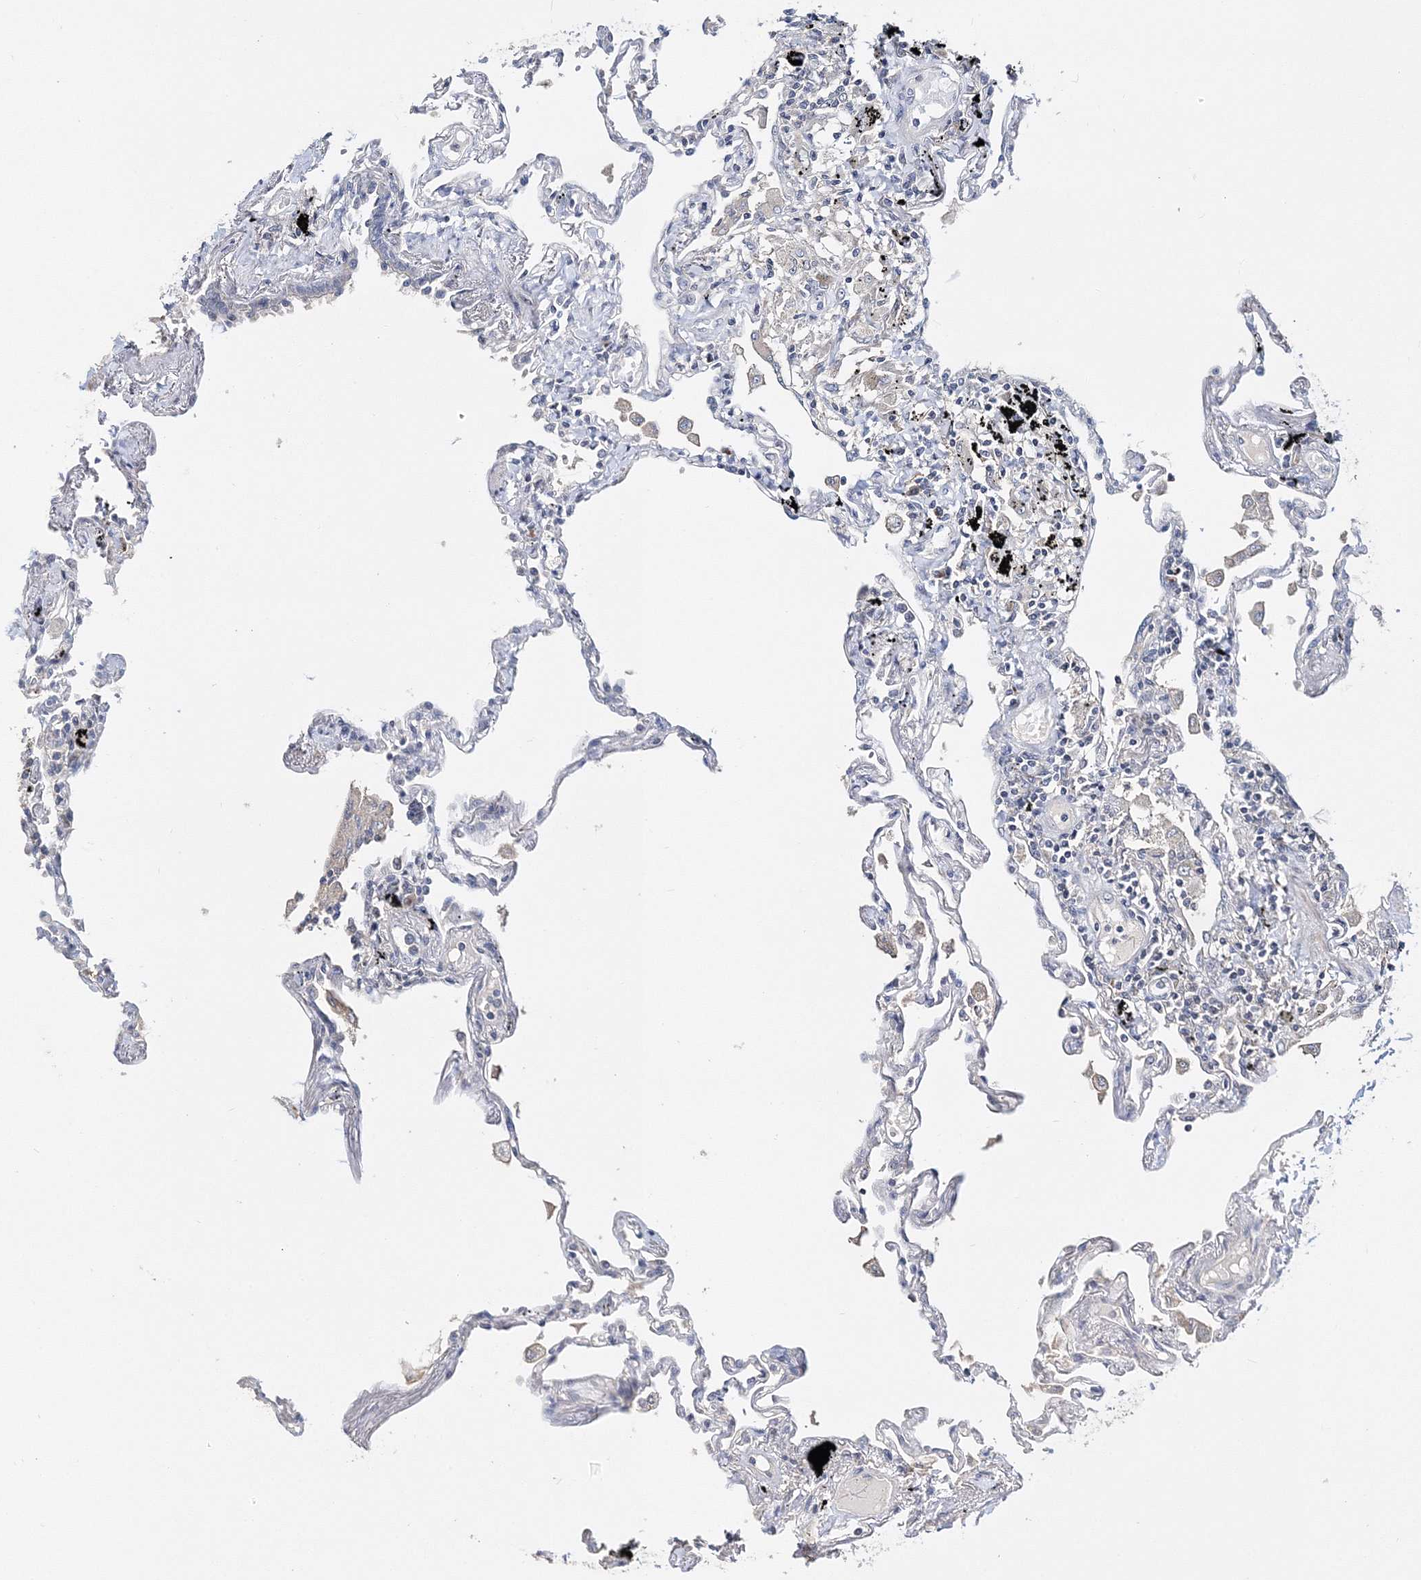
{"staining": {"intensity": "moderate", "quantity": "<25%", "location": "cytoplasmic/membranous"}, "tissue": "lung", "cell_type": "Alveolar cells", "image_type": "normal", "snomed": [{"axis": "morphology", "description": "Normal tissue, NOS"}, {"axis": "topography", "description": "Lung"}], "caption": "Protein positivity by immunohistochemistry displays moderate cytoplasmic/membranous positivity in approximately <25% of alveolar cells in unremarkable lung.", "gene": "GJB5", "patient": {"sex": "female", "age": 67}}